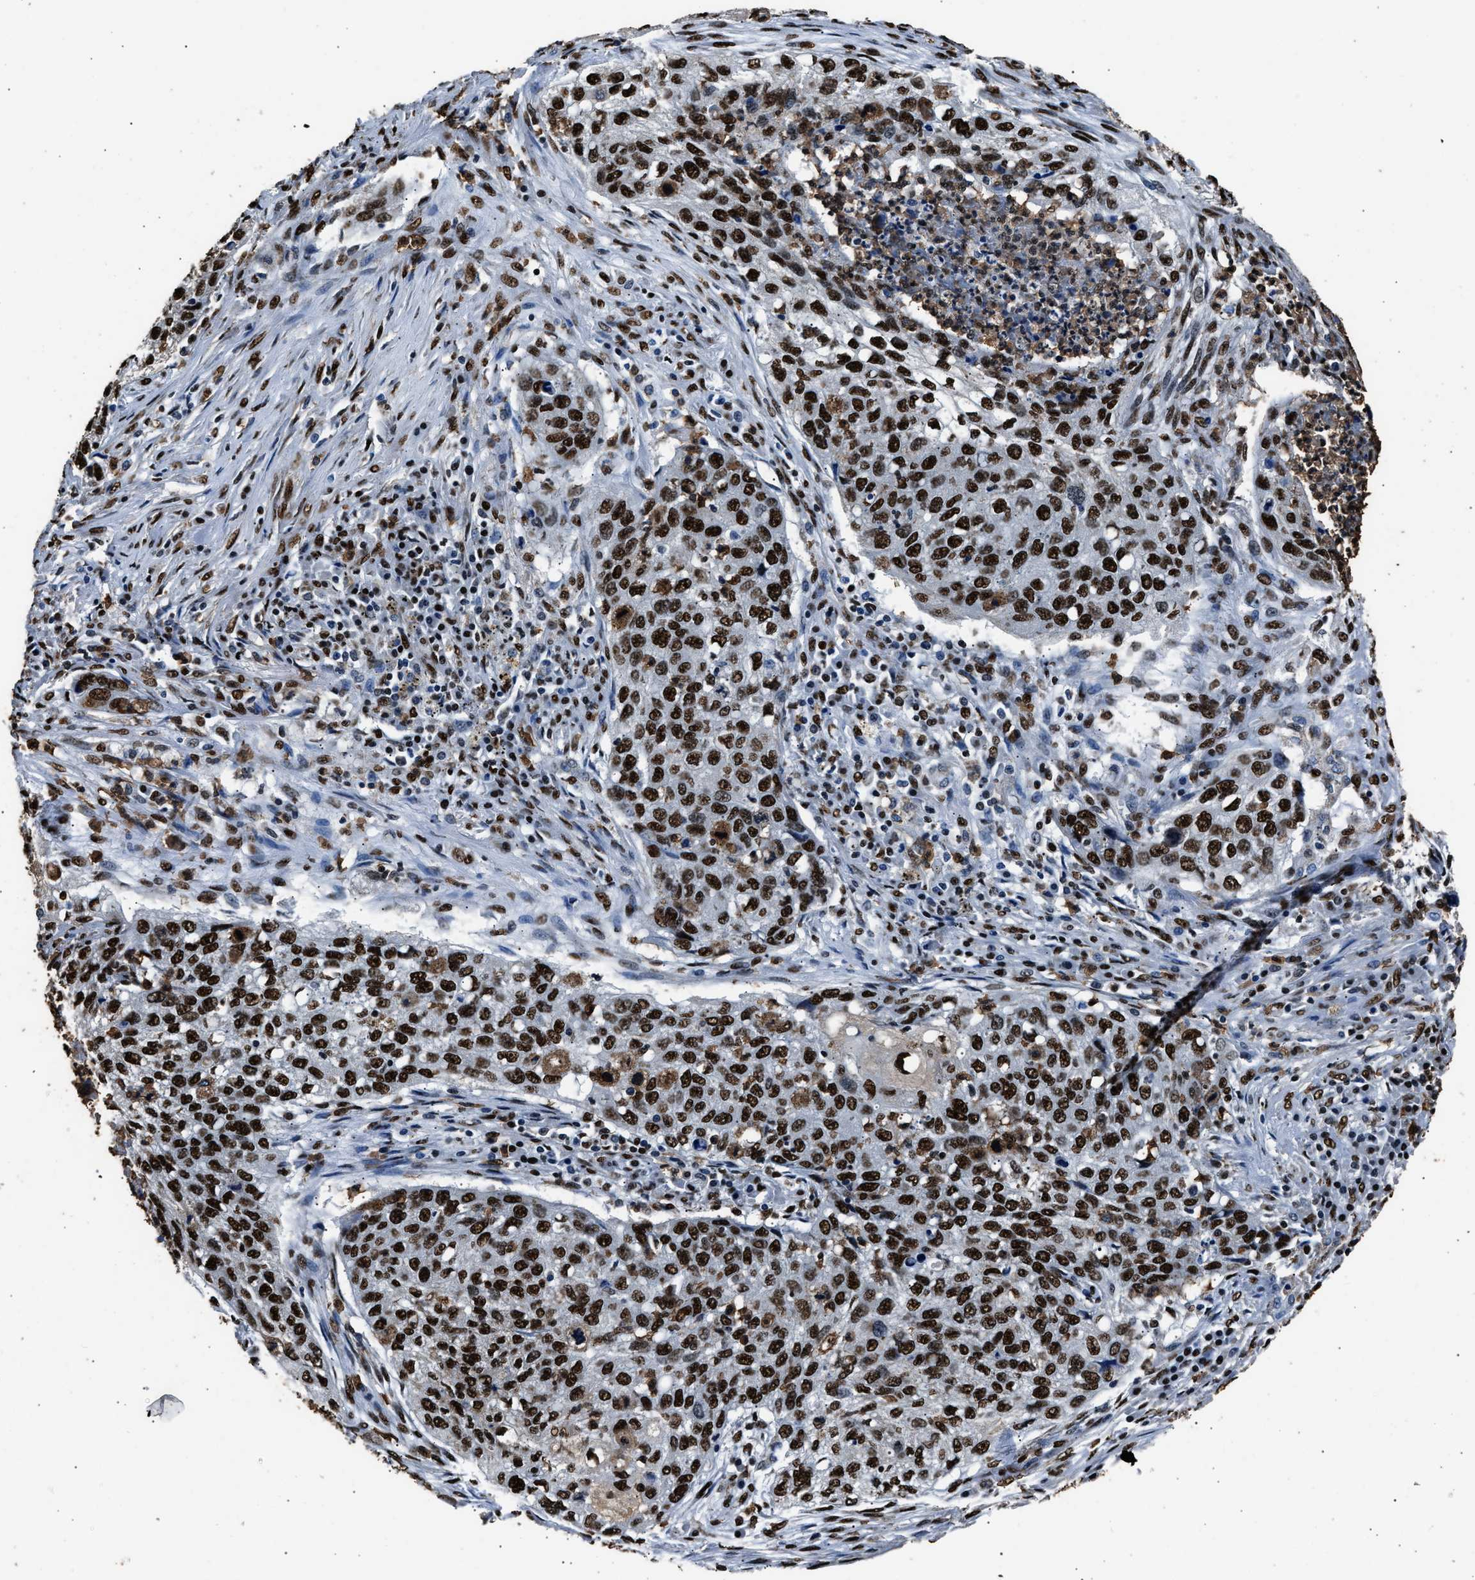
{"staining": {"intensity": "strong", "quantity": ">75%", "location": "nuclear"}, "tissue": "lung cancer", "cell_type": "Tumor cells", "image_type": "cancer", "snomed": [{"axis": "morphology", "description": "Squamous cell carcinoma, NOS"}, {"axis": "topography", "description": "Lung"}], "caption": "A high amount of strong nuclear staining is identified in about >75% of tumor cells in lung squamous cell carcinoma tissue. (IHC, brightfield microscopy, high magnification).", "gene": "SAFB", "patient": {"sex": "female", "age": 63}}